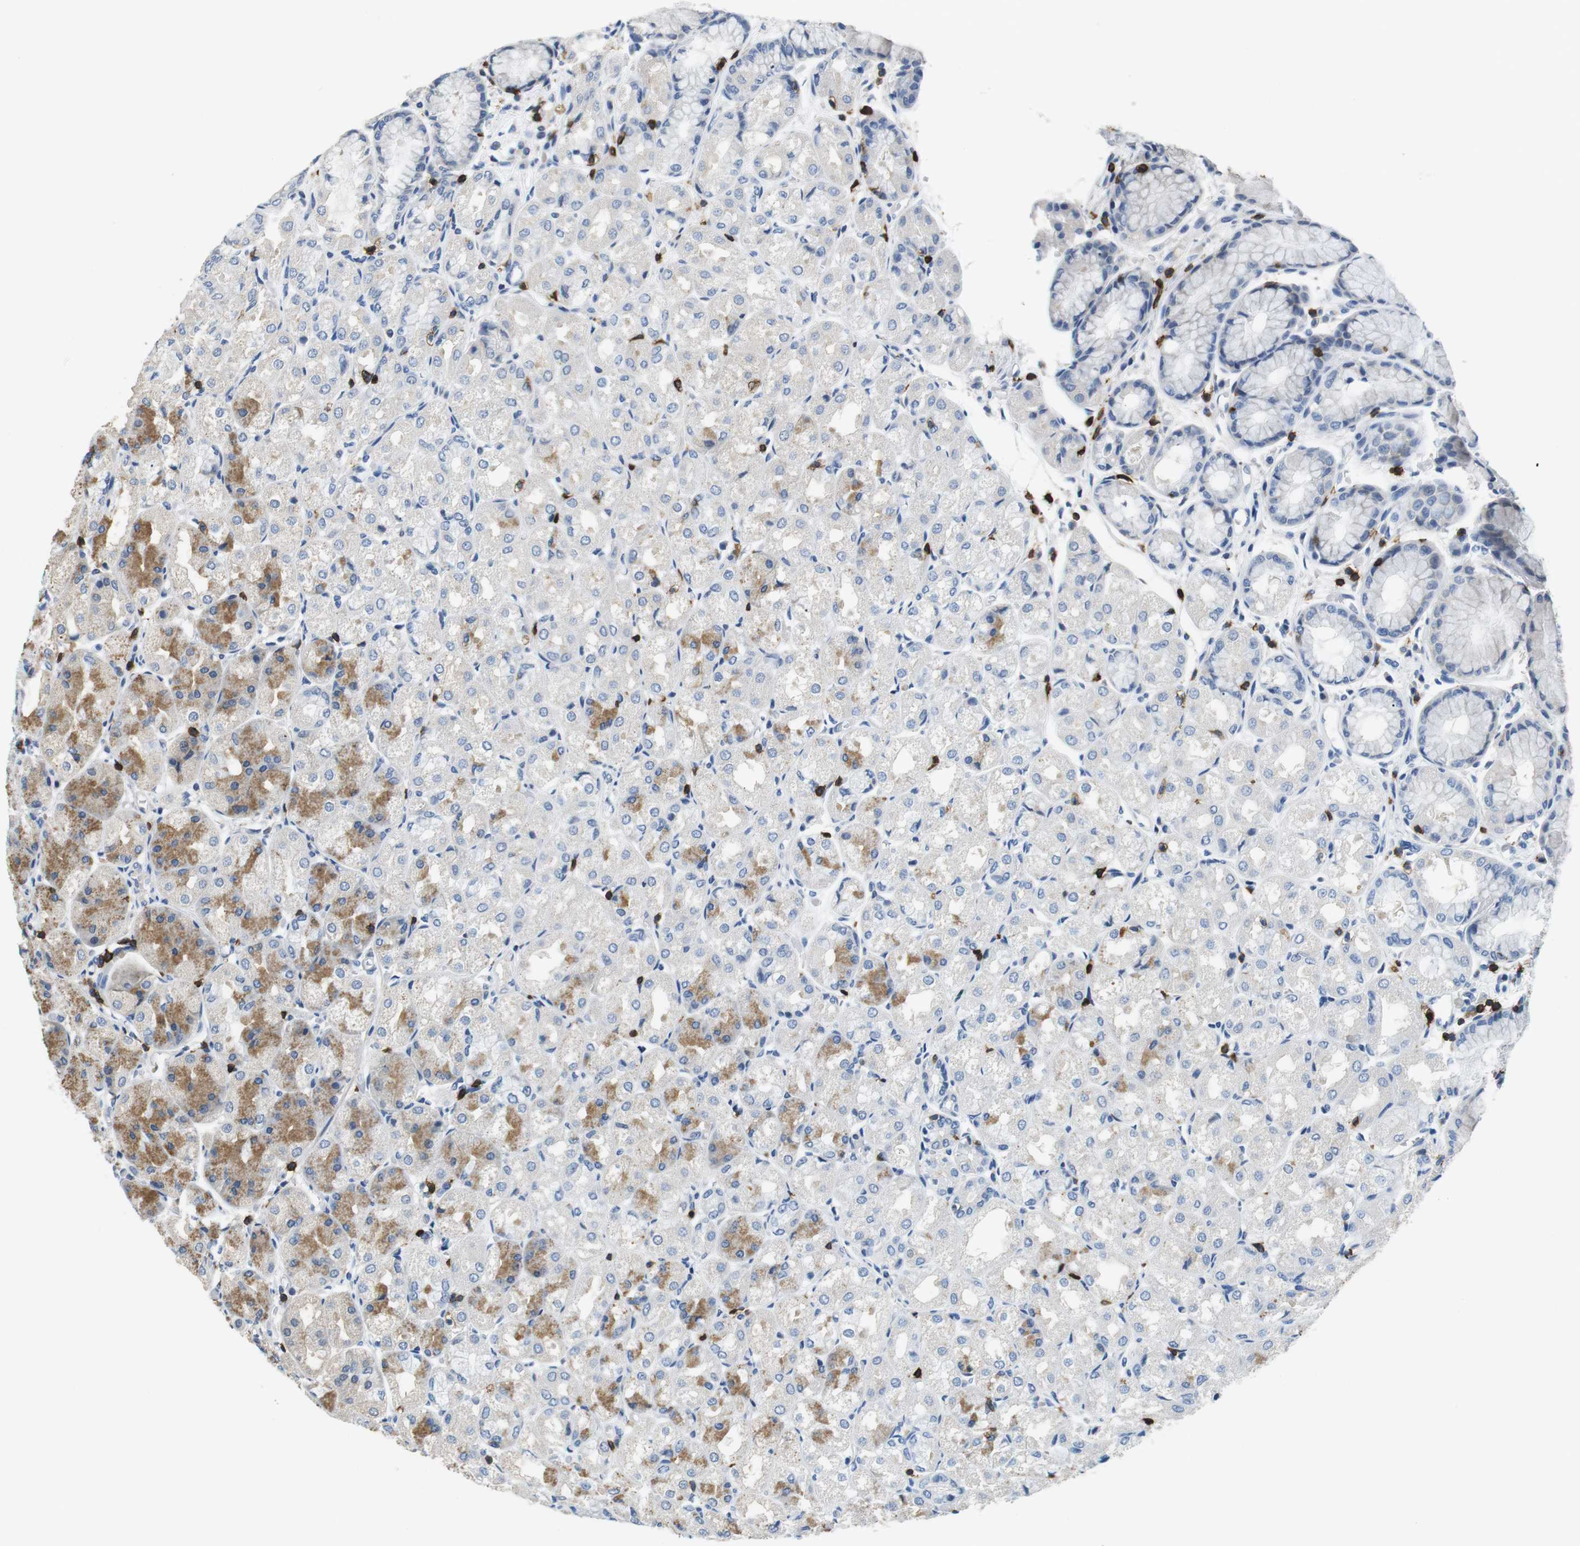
{"staining": {"intensity": "moderate", "quantity": "25%-75%", "location": "cytoplasmic/membranous"}, "tissue": "stomach", "cell_type": "Glandular cells", "image_type": "normal", "snomed": [{"axis": "morphology", "description": "Normal tissue, NOS"}, {"axis": "topography", "description": "Stomach, upper"}], "caption": "IHC micrograph of normal stomach: stomach stained using immunohistochemistry (IHC) reveals medium levels of moderate protein expression localized specifically in the cytoplasmic/membranous of glandular cells, appearing as a cytoplasmic/membranous brown color.", "gene": "CD6", "patient": {"sex": "male", "age": 72}}